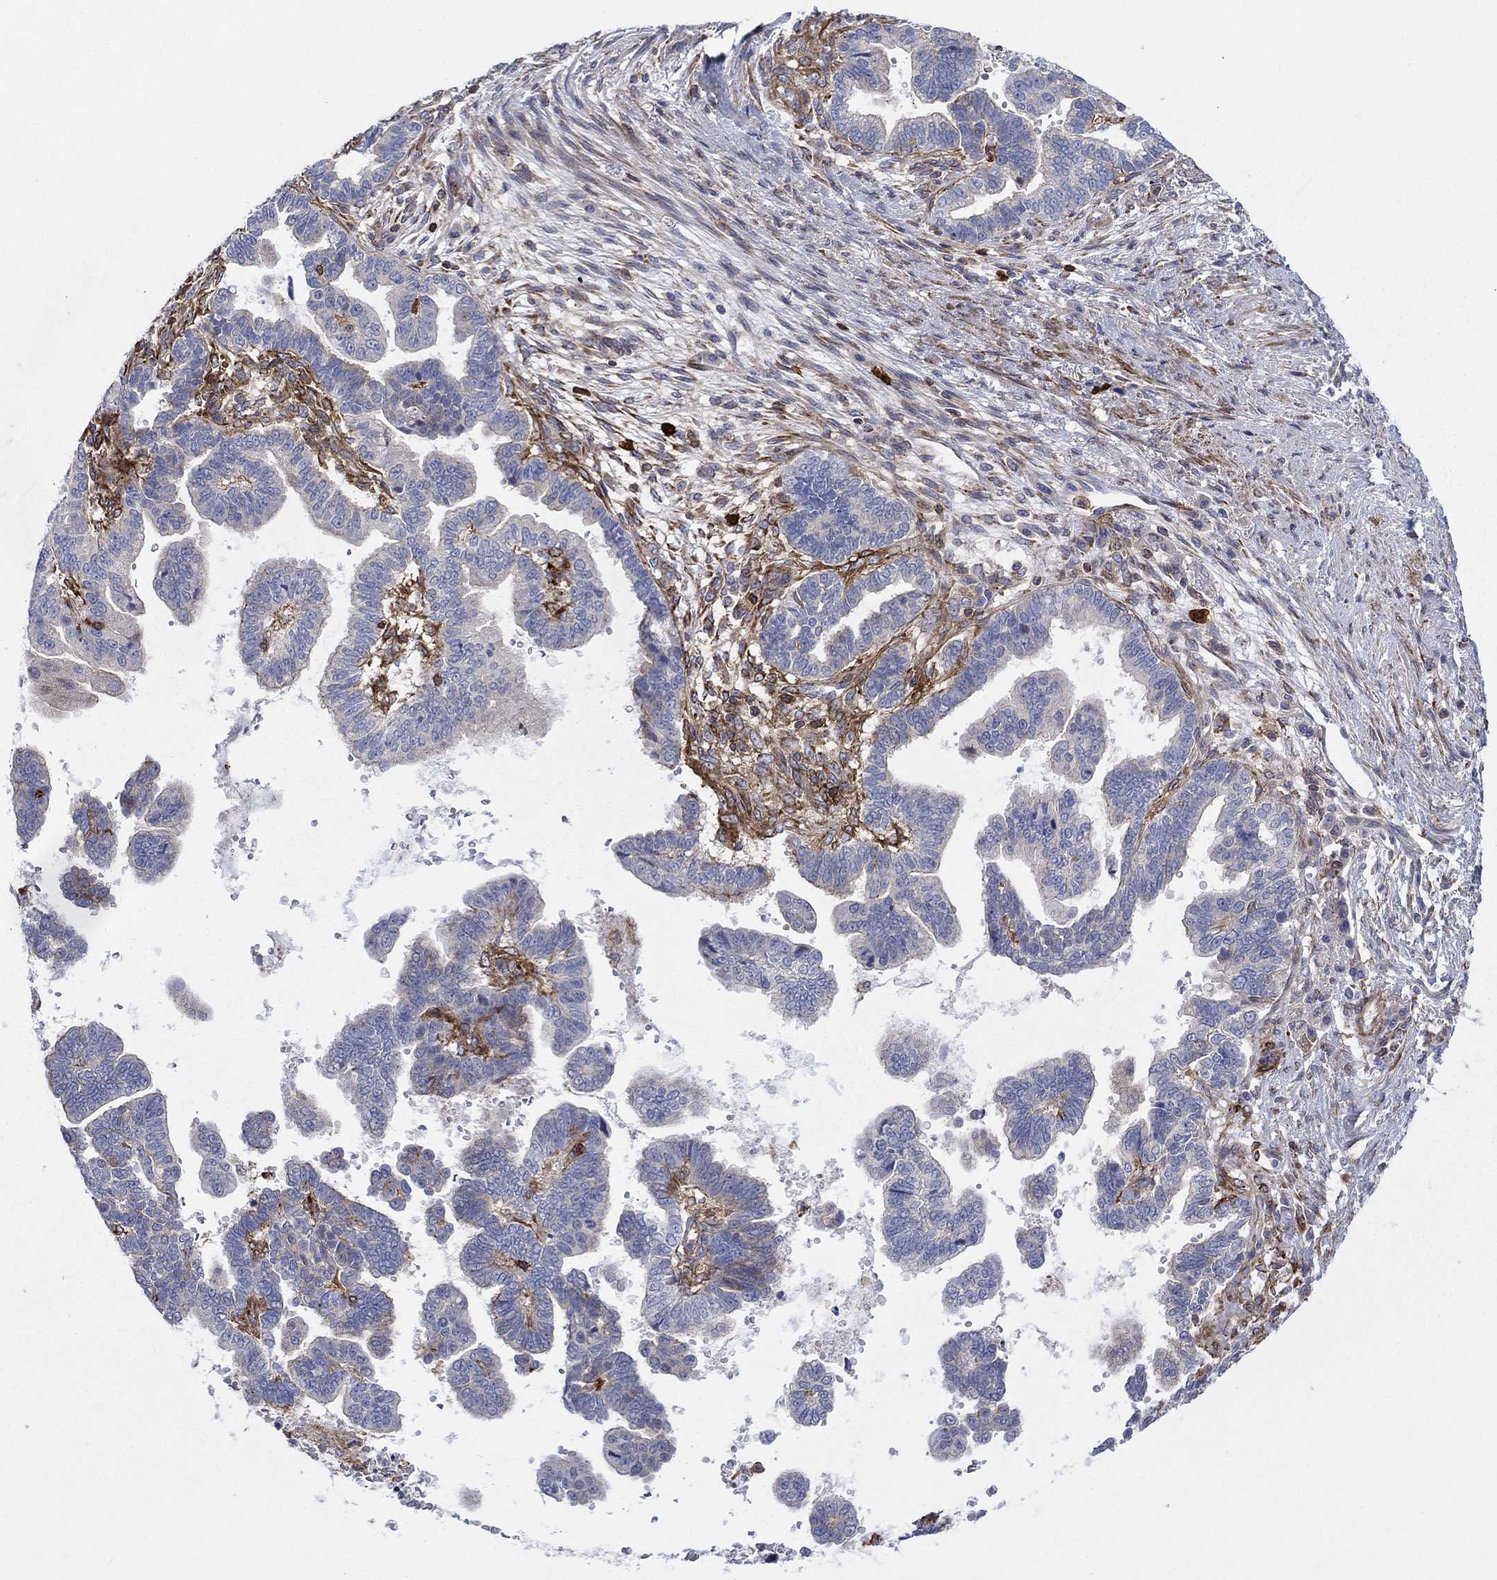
{"staining": {"intensity": "negative", "quantity": "none", "location": "none"}, "tissue": "stomach cancer", "cell_type": "Tumor cells", "image_type": "cancer", "snomed": [{"axis": "morphology", "description": "Adenocarcinoma, NOS"}, {"axis": "topography", "description": "Stomach"}], "caption": "High magnification brightfield microscopy of stomach cancer (adenocarcinoma) stained with DAB (3,3'-diaminobenzidine) (brown) and counterstained with hematoxylin (blue): tumor cells show no significant expression.", "gene": "PAG1", "patient": {"sex": "male", "age": 83}}